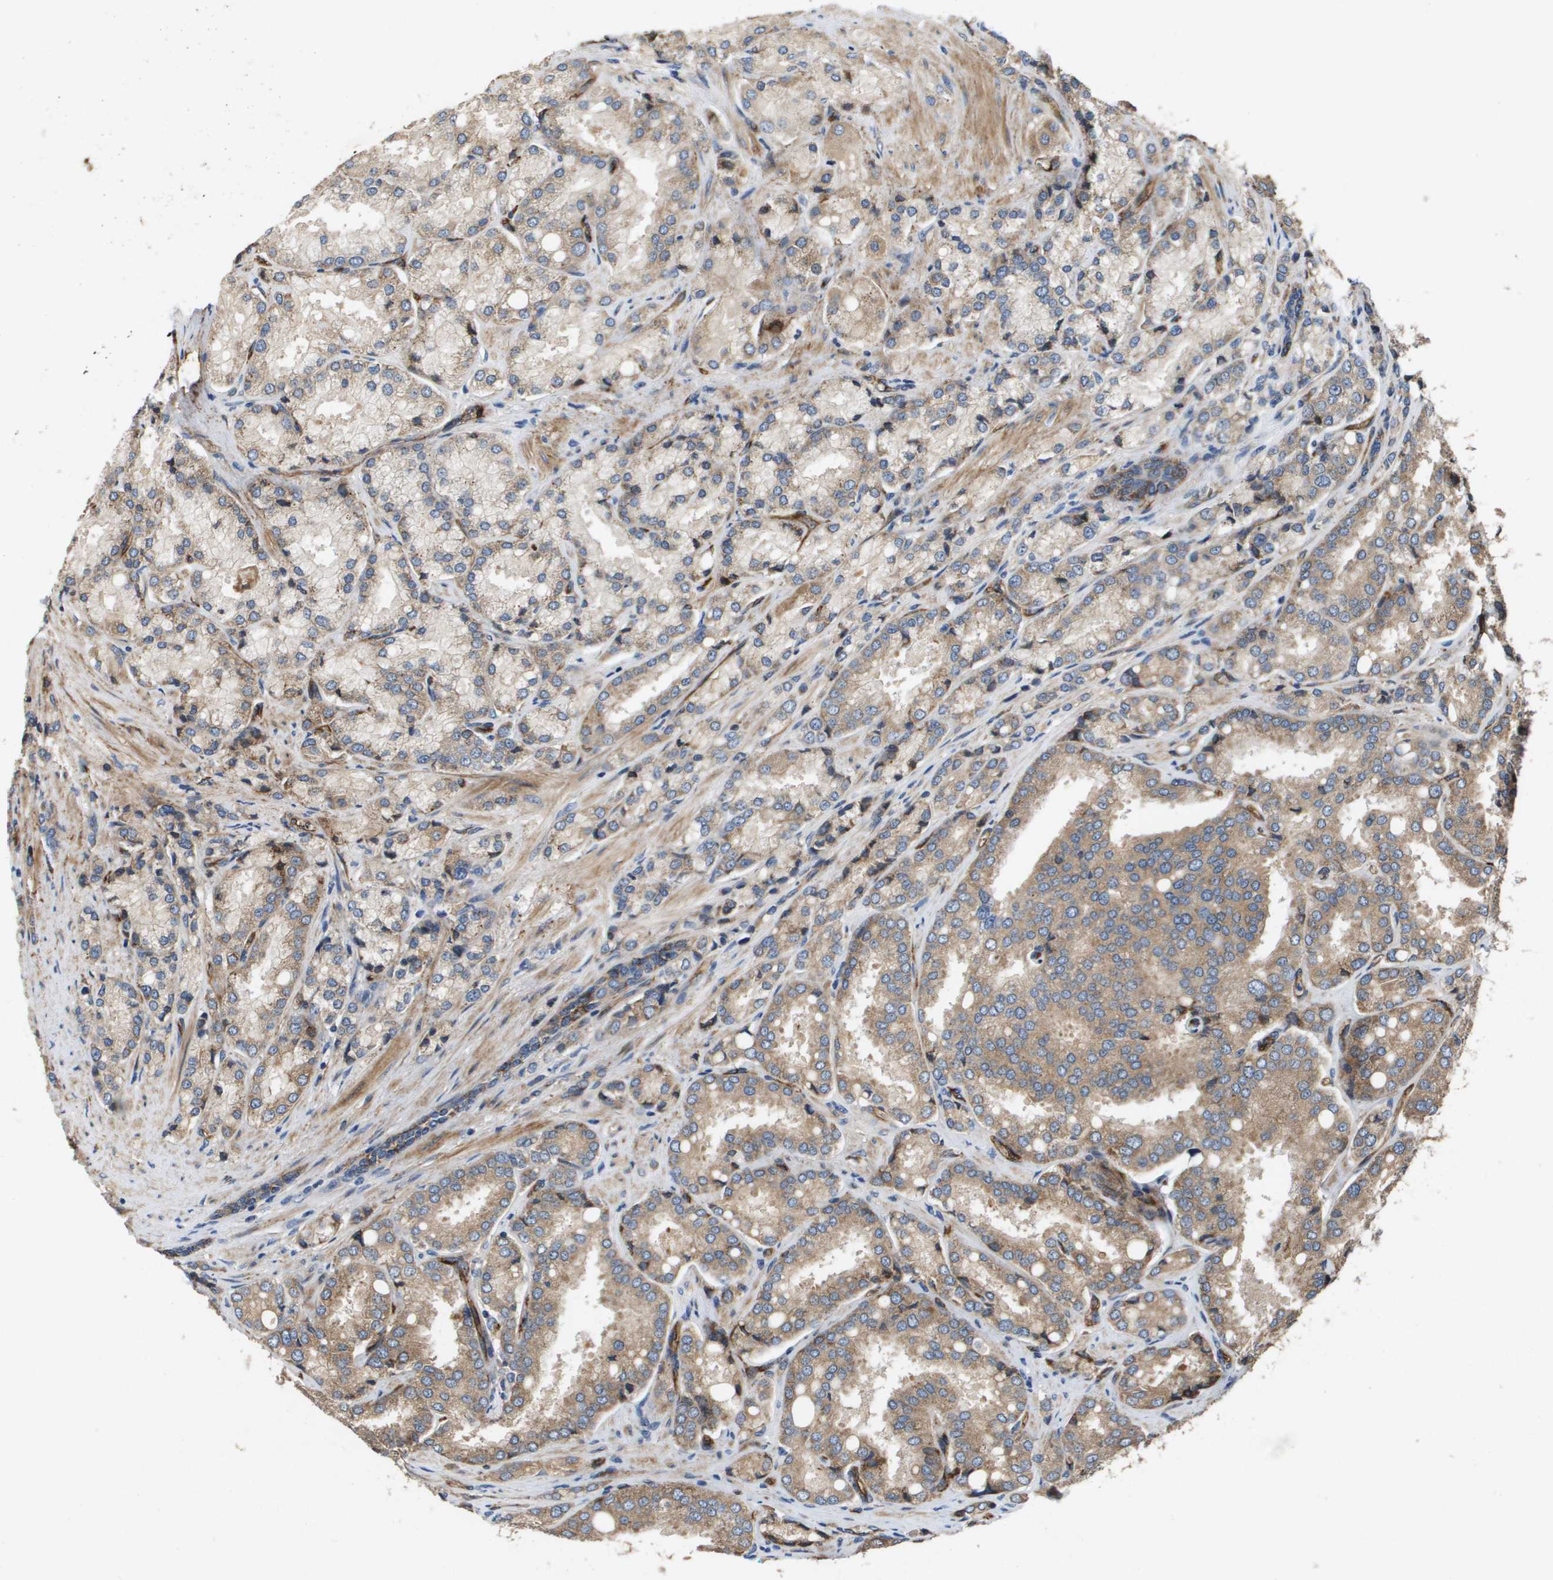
{"staining": {"intensity": "moderate", "quantity": "25%-75%", "location": "cytoplasmic/membranous"}, "tissue": "prostate cancer", "cell_type": "Tumor cells", "image_type": "cancer", "snomed": [{"axis": "morphology", "description": "Adenocarcinoma, High grade"}, {"axis": "topography", "description": "Prostate"}], "caption": "A histopathology image of human prostate adenocarcinoma (high-grade) stained for a protein demonstrates moderate cytoplasmic/membranous brown staining in tumor cells. The staining is performed using DAB (3,3'-diaminobenzidine) brown chromogen to label protein expression. The nuclei are counter-stained blue using hematoxylin.", "gene": "ENTPD2", "patient": {"sex": "male", "age": 50}}